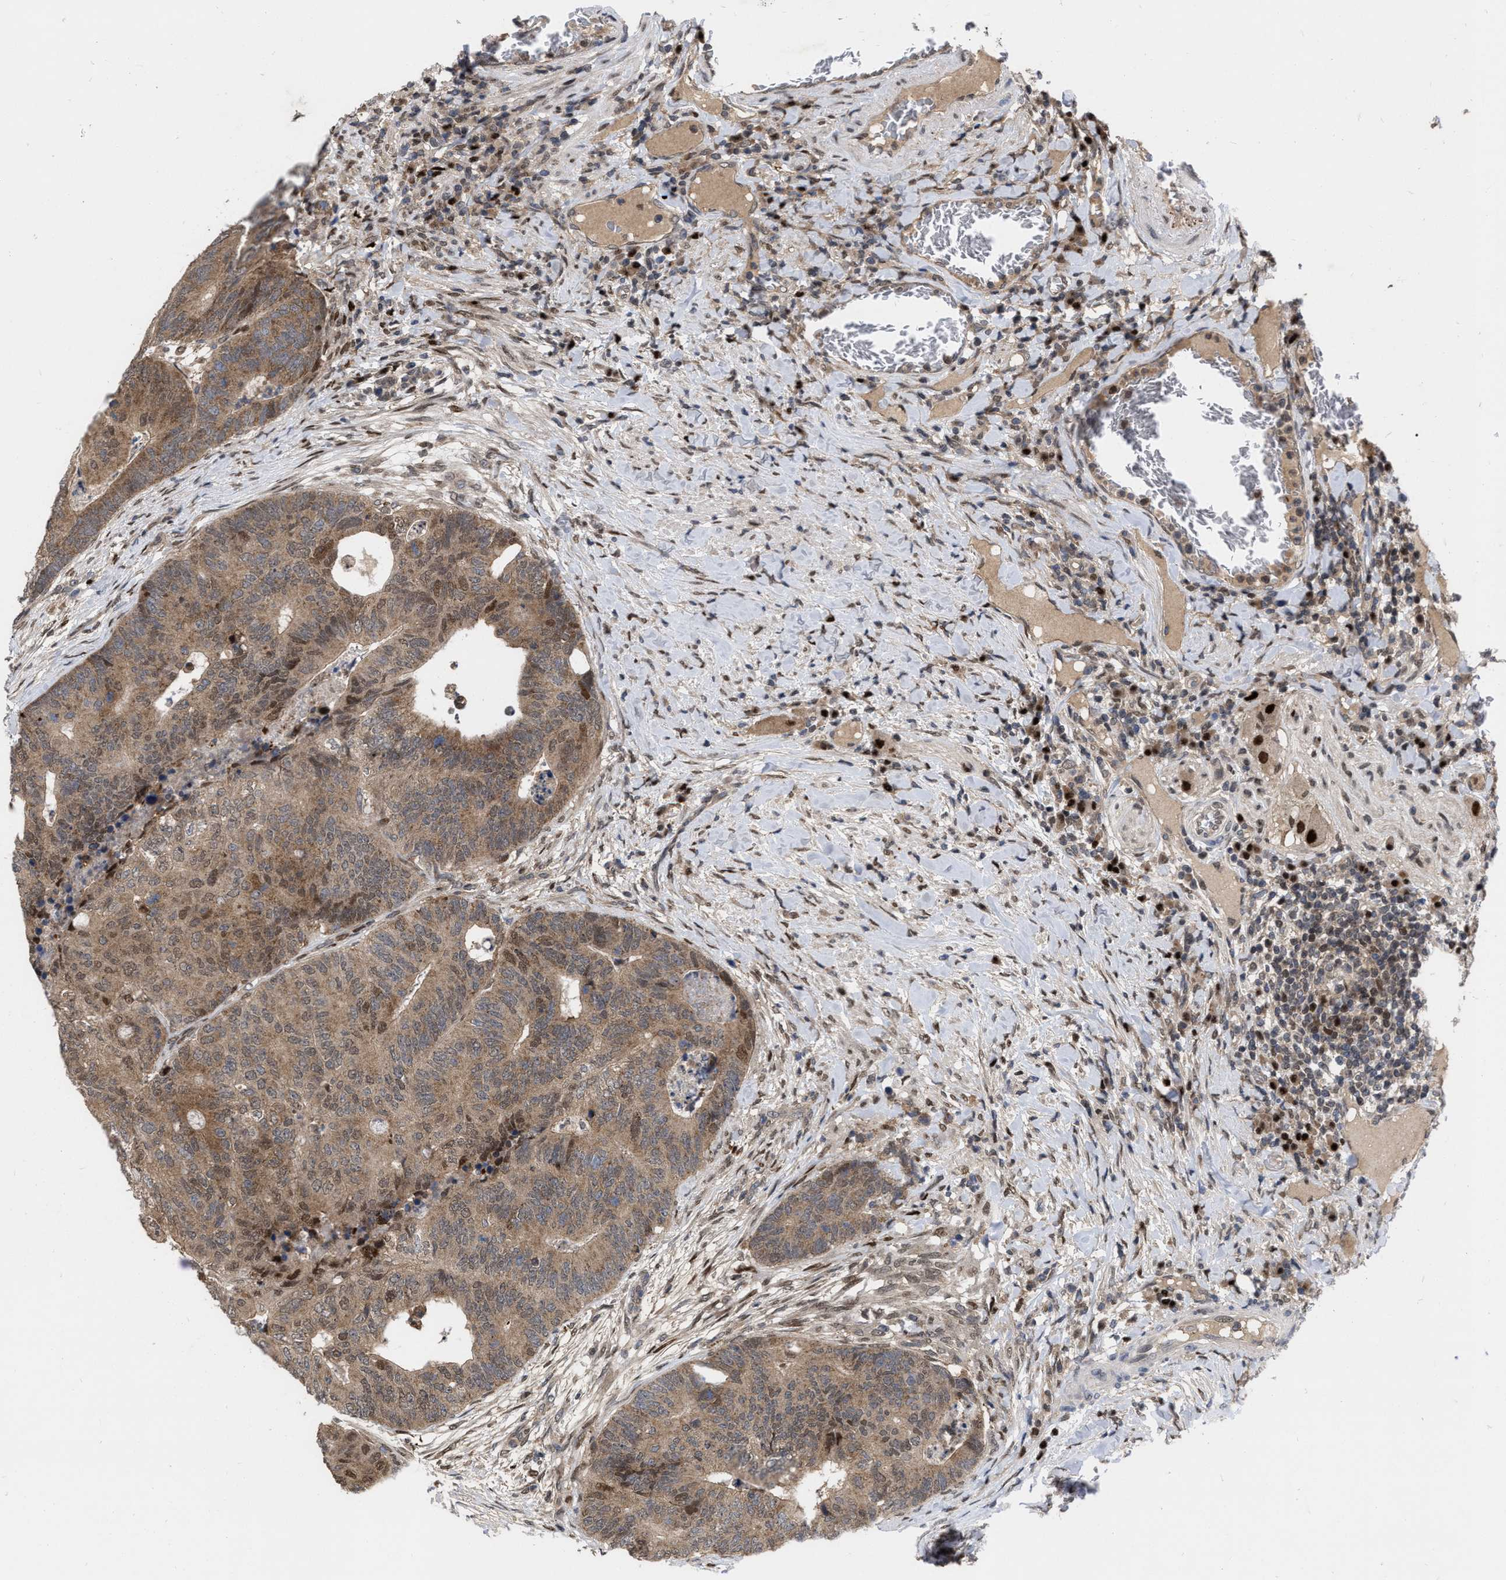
{"staining": {"intensity": "weak", "quantity": ">75%", "location": "cytoplasmic/membranous,nuclear"}, "tissue": "colorectal cancer", "cell_type": "Tumor cells", "image_type": "cancer", "snomed": [{"axis": "morphology", "description": "Adenocarcinoma, NOS"}, {"axis": "topography", "description": "Colon"}], "caption": "A brown stain labels weak cytoplasmic/membranous and nuclear expression of a protein in colorectal cancer (adenocarcinoma) tumor cells.", "gene": "MDM4", "patient": {"sex": "female", "age": 67}}